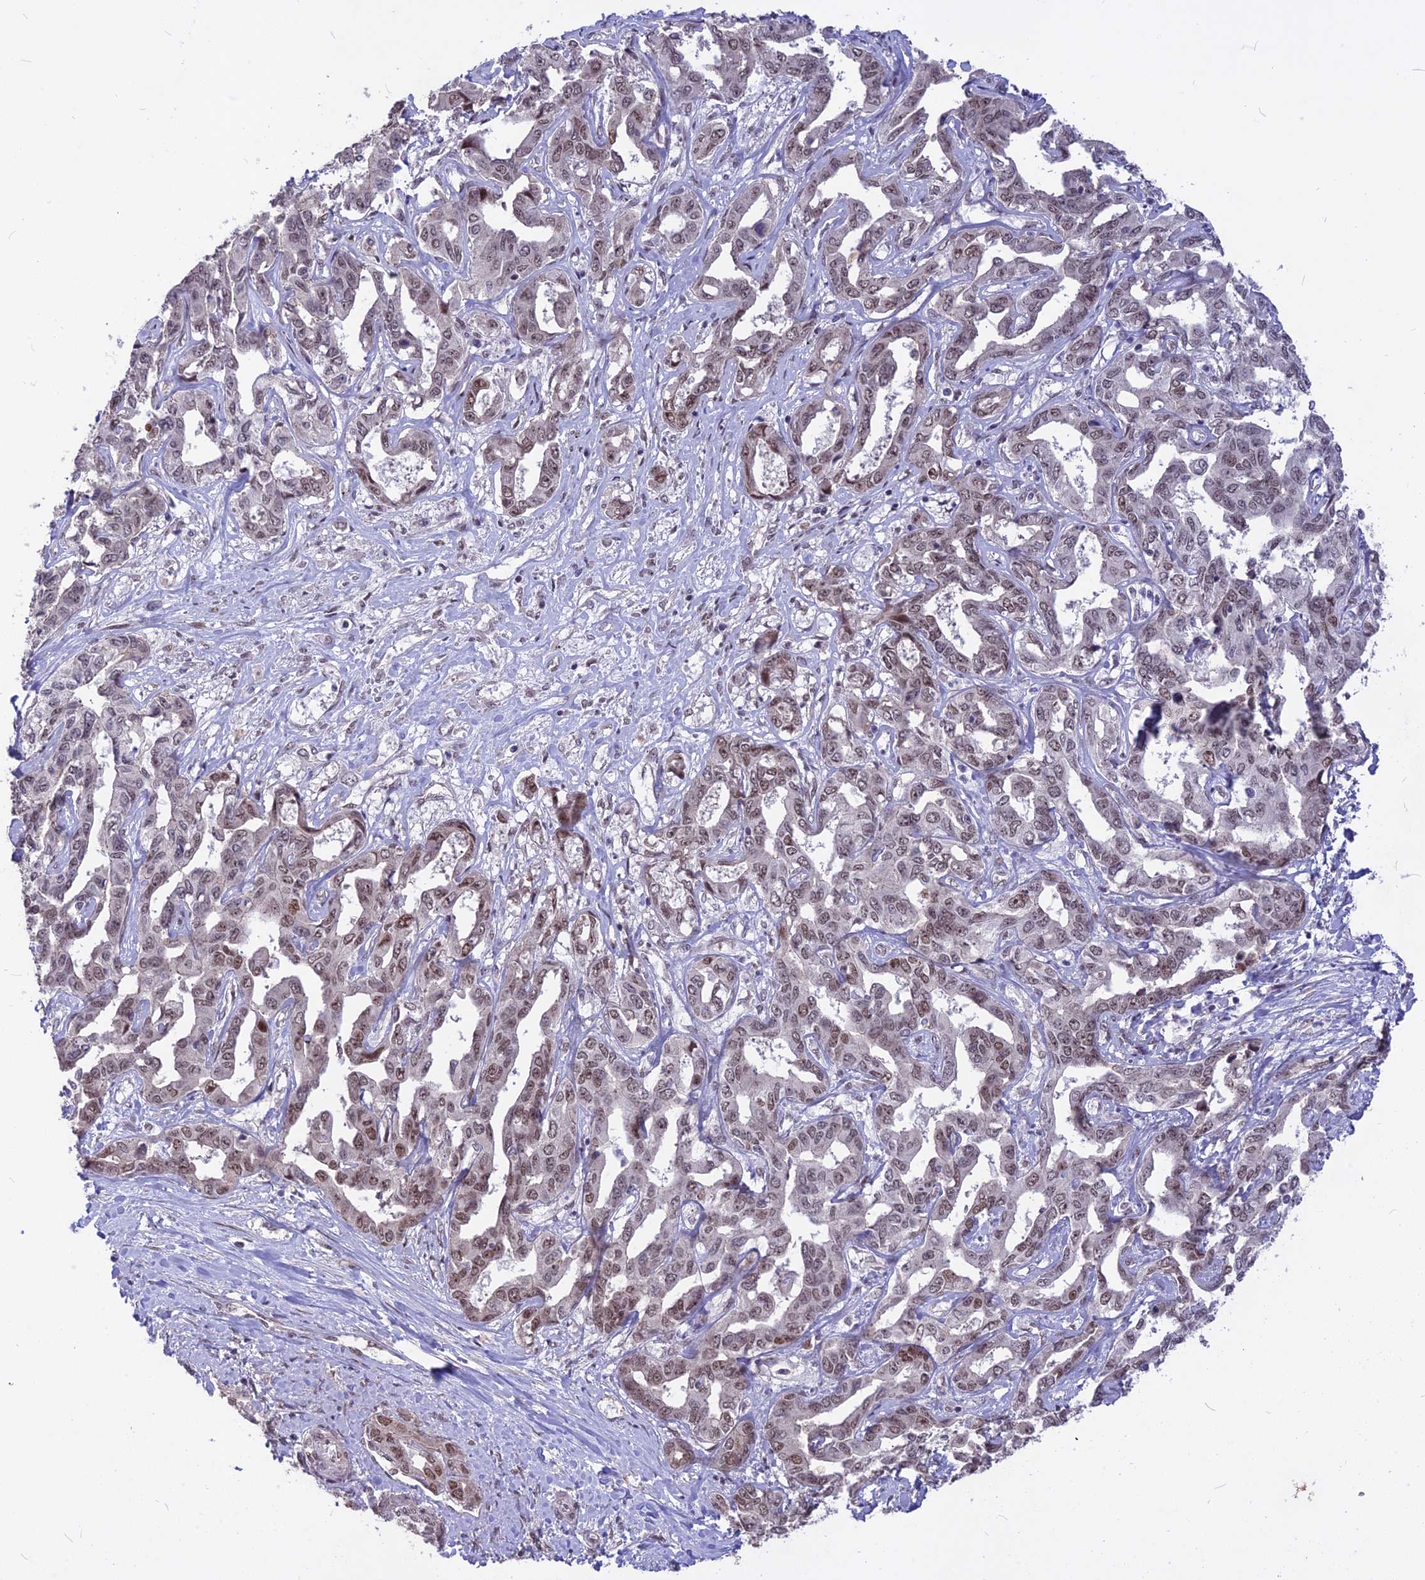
{"staining": {"intensity": "moderate", "quantity": "25%-75%", "location": "nuclear"}, "tissue": "liver cancer", "cell_type": "Tumor cells", "image_type": "cancer", "snomed": [{"axis": "morphology", "description": "Cholangiocarcinoma"}, {"axis": "topography", "description": "Liver"}], "caption": "Liver cholangiocarcinoma stained with DAB (3,3'-diaminobenzidine) immunohistochemistry (IHC) reveals medium levels of moderate nuclear positivity in approximately 25%-75% of tumor cells. (IHC, brightfield microscopy, high magnification).", "gene": "DIS3", "patient": {"sex": "male", "age": 59}}